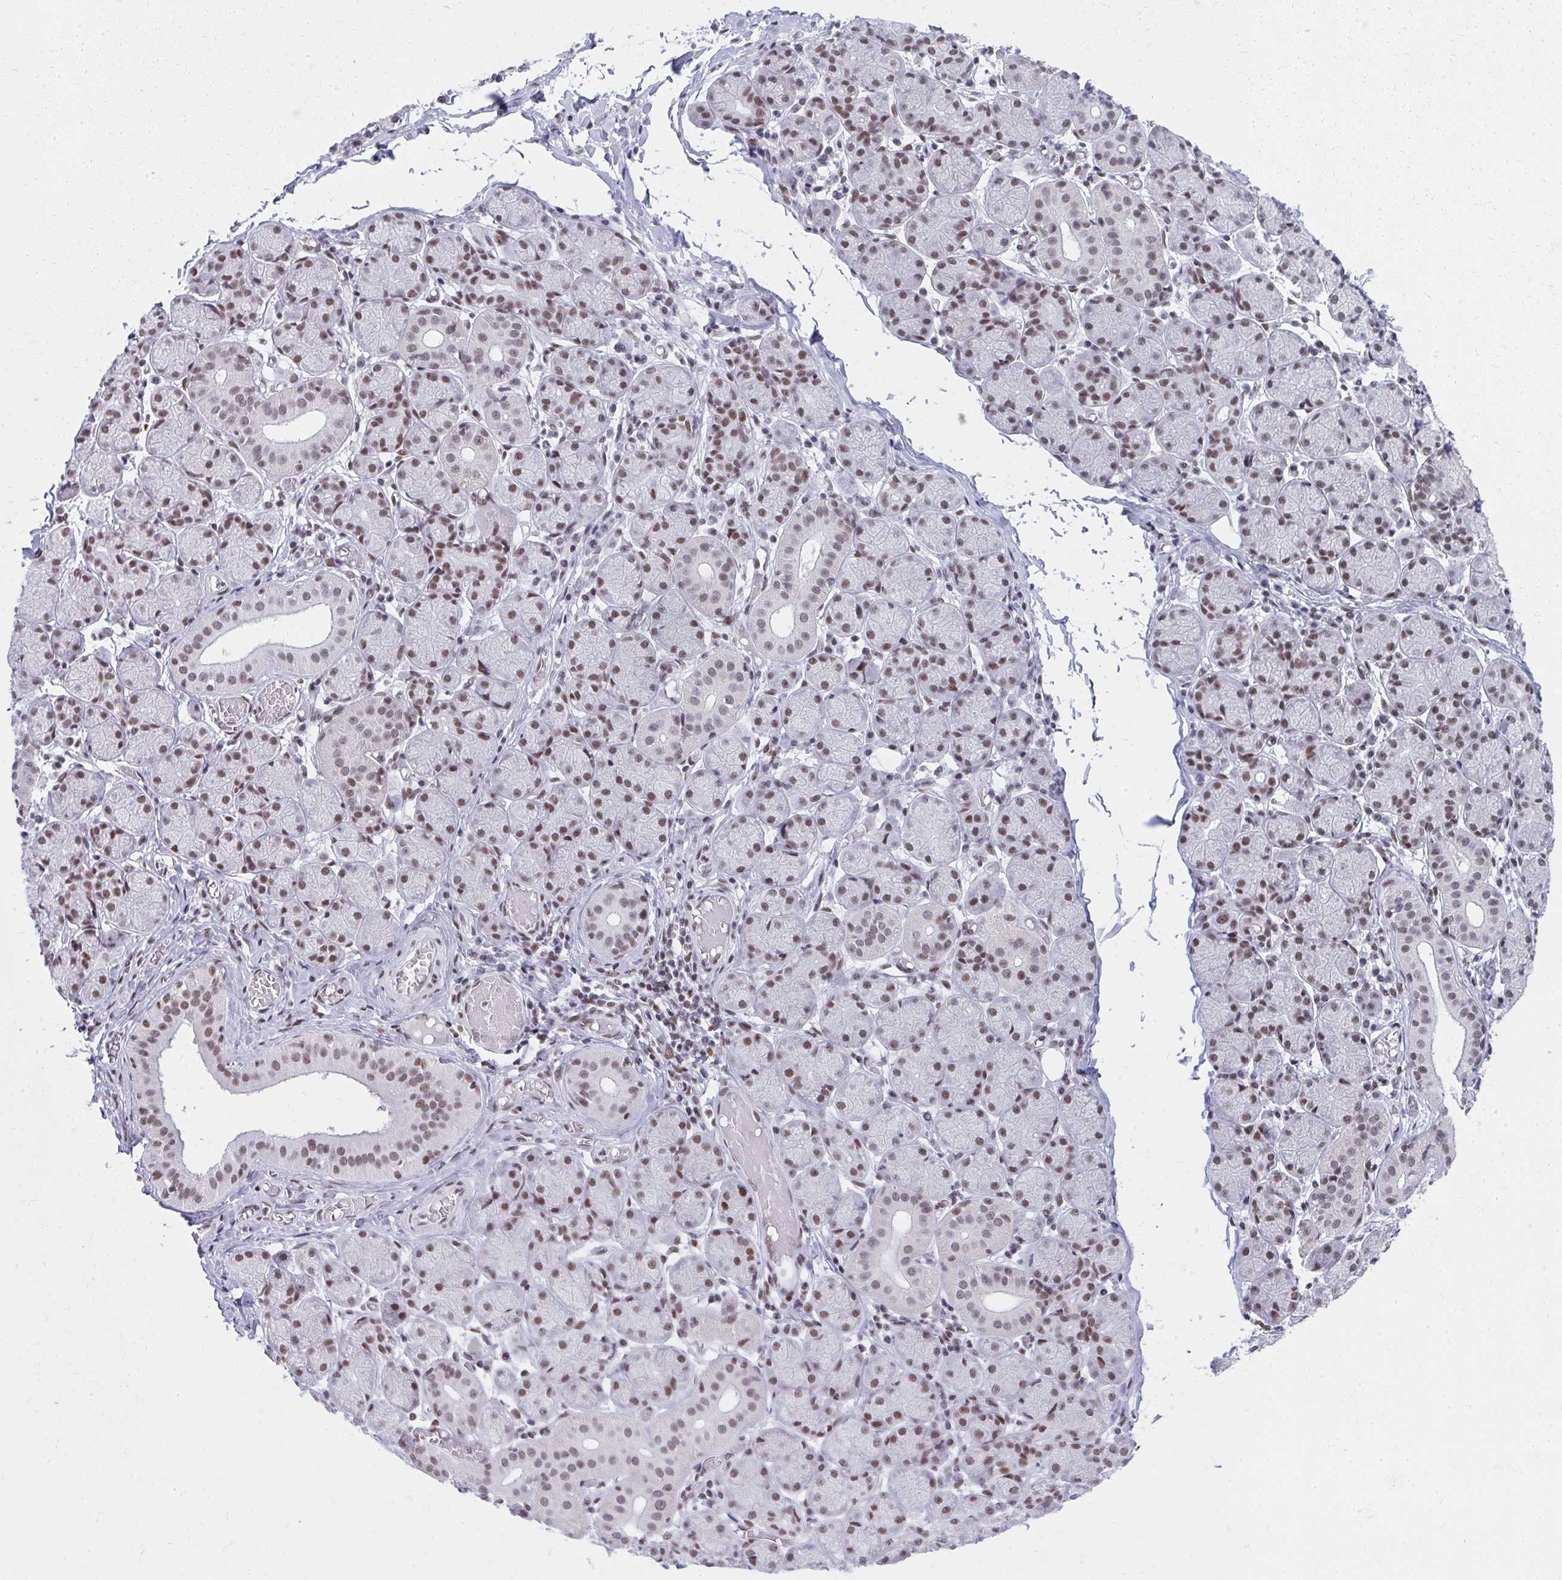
{"staining": {"intensity": "moderate", "quantity": "25%-75%", "location": "nuclear"}, "tissue": "salivary gland", "cell_type": "Glandular cells", "image_type": "normal", "snomed": [{"axis": "morphology", "description": "Normal tissue, NOS"}, {"axis": "topography", "description": "Salivary gland"}], "caption": "A photomicrograph of salivary gland stained for a protein reveals moderate nuclear brown staining in glandular cells. Ihc stains the protein of interest in brown and the nuclei are stained blue.", "gene": "CREBBP", "patient": {"sex": "female", "age": 24}}